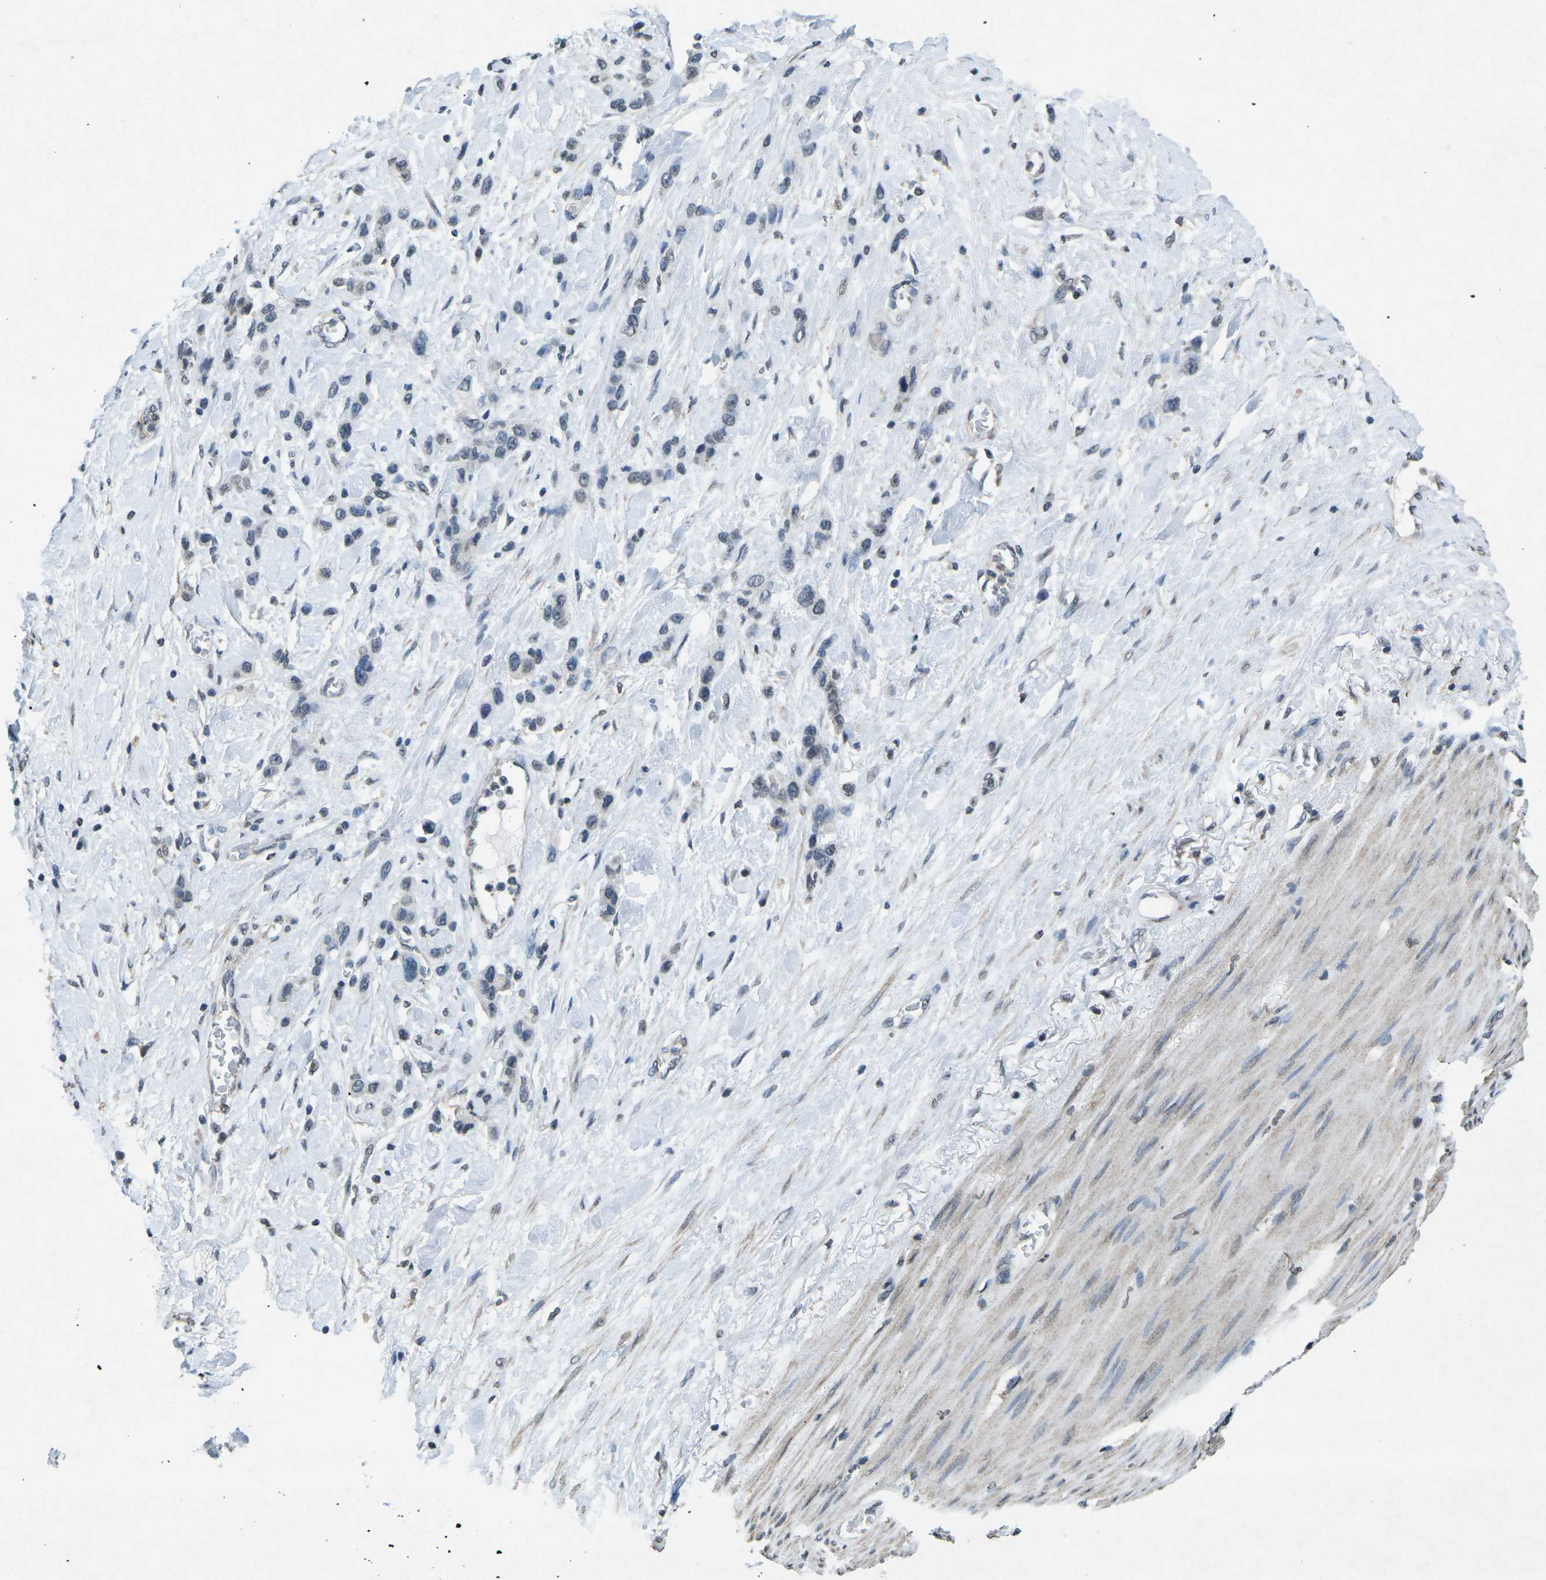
{"staining": {"intensity": "negative", "quantity": "none", "location": "none"}, "tissue": "stomach cancer", "cell_type": "Tumor cells", "image_type": "cancer", "snomed": [{"axis": "morphology", "description": "Adenocarcinoma, NOS"}, {"axis": "morphology", "description": "Adenocarcinoma, High grade"}, {"axis": "topography", "description": "Stomach, upper"}, {"axis": "topography", "description": "Stomach, lower"}], "caption": "High power microscopy histopathology image of an immunohistochemistry (IHC) image of stomach cancer, revealing no significant positivity in tumor cells.", "gene": "TFR2", "patient": {"sex": "female", "age": 65}}